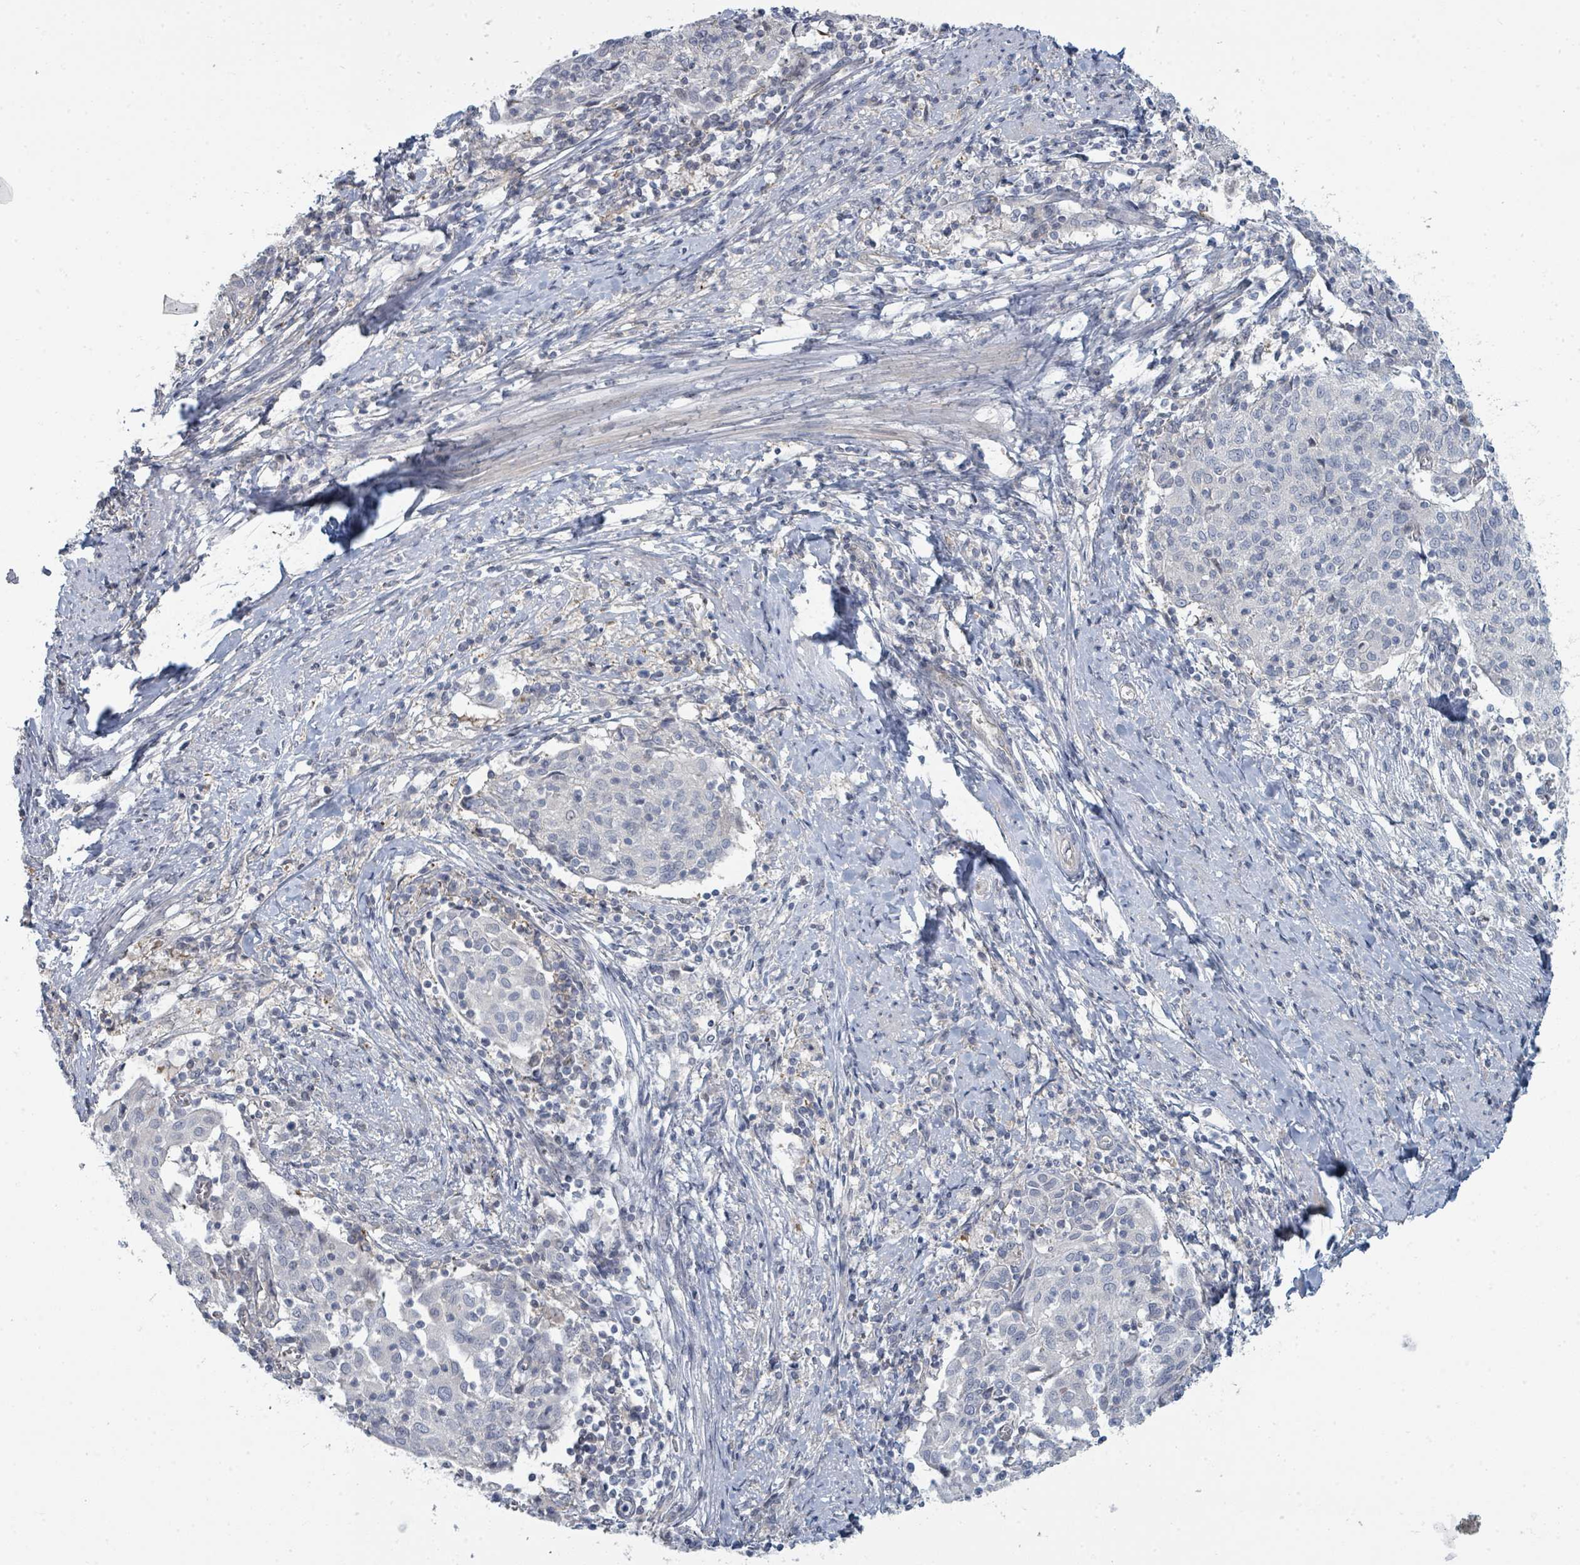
{"staining": {"intensity": "negative", "quantity": "none", "location": "none"}, "tissue": "cervical cancer", "cell_type": "Tumor cells", "image_type": "cancer", "snomed": [{"axis": "morphology", "description": "Squamous cell carcinoma, NOS"}, {"axis": "topography", "description": "Cervix"}], "caption": "There is no significant staining in tumor cells of squamous cell carcinoma (cervical).", "gene": "SLC25A45", "patient": {"sex": "female", "age": 52}}